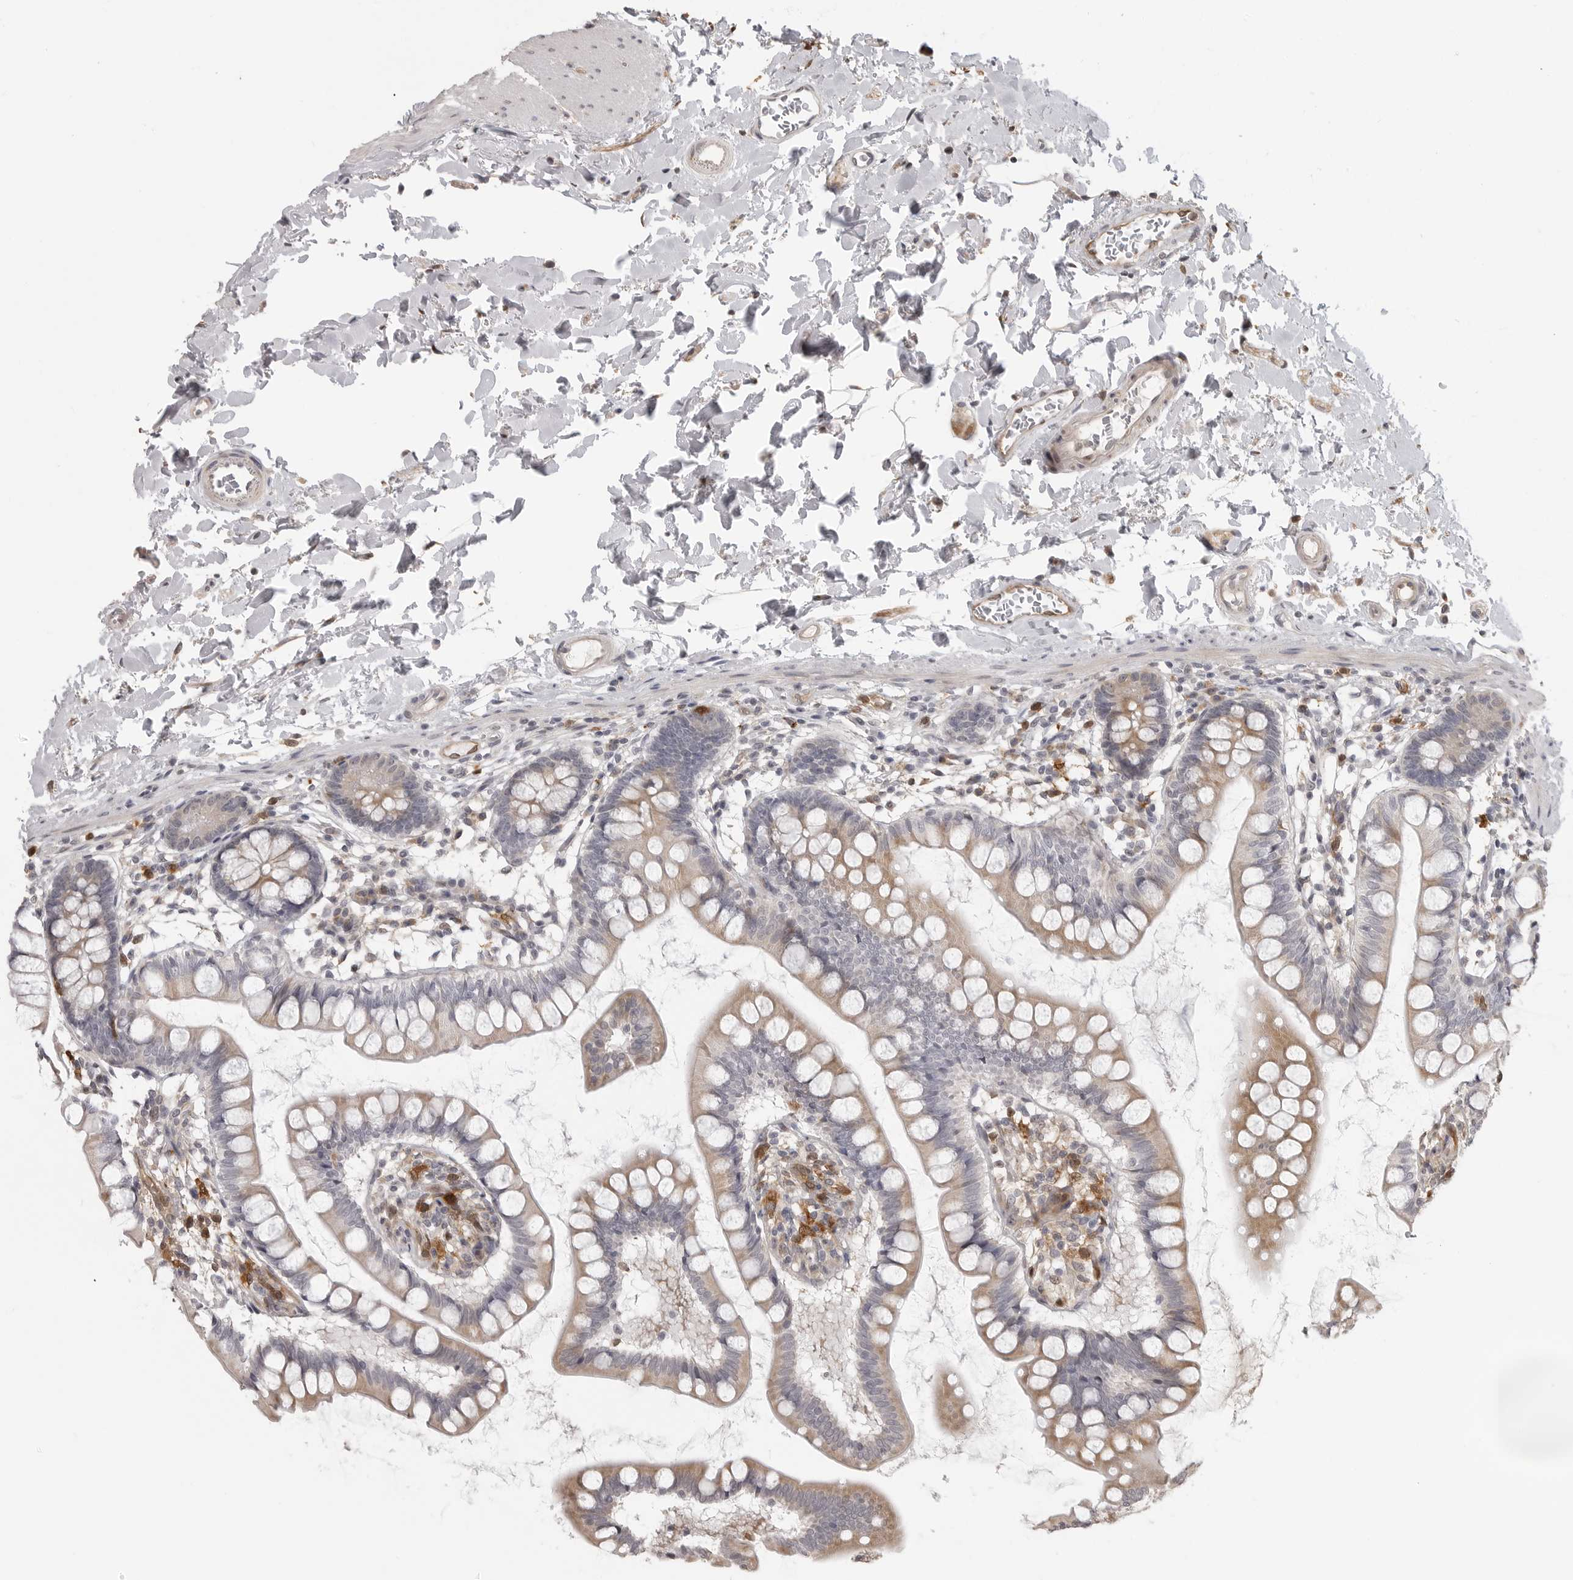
{"staining": {"intensity": "weak", "quantity": "25%-75%", "location": "cytoplasmic/membranous"}, "tissue": "small intestine", "cell_type": "Glandular cells", "image_type": "normal", "snomed": [{"axis": "morphology", "description": "Normal tissue, NOS"}, {"axis": "topography", "description": "Small intestine"}], "caption": "This is an image of IHC staining of benign small intestine, which shows weak expression in the cytoplasmic/membranous of glandular cells.", "gene": "IDO1", "patient": {"sex": "female", "age": 84}}